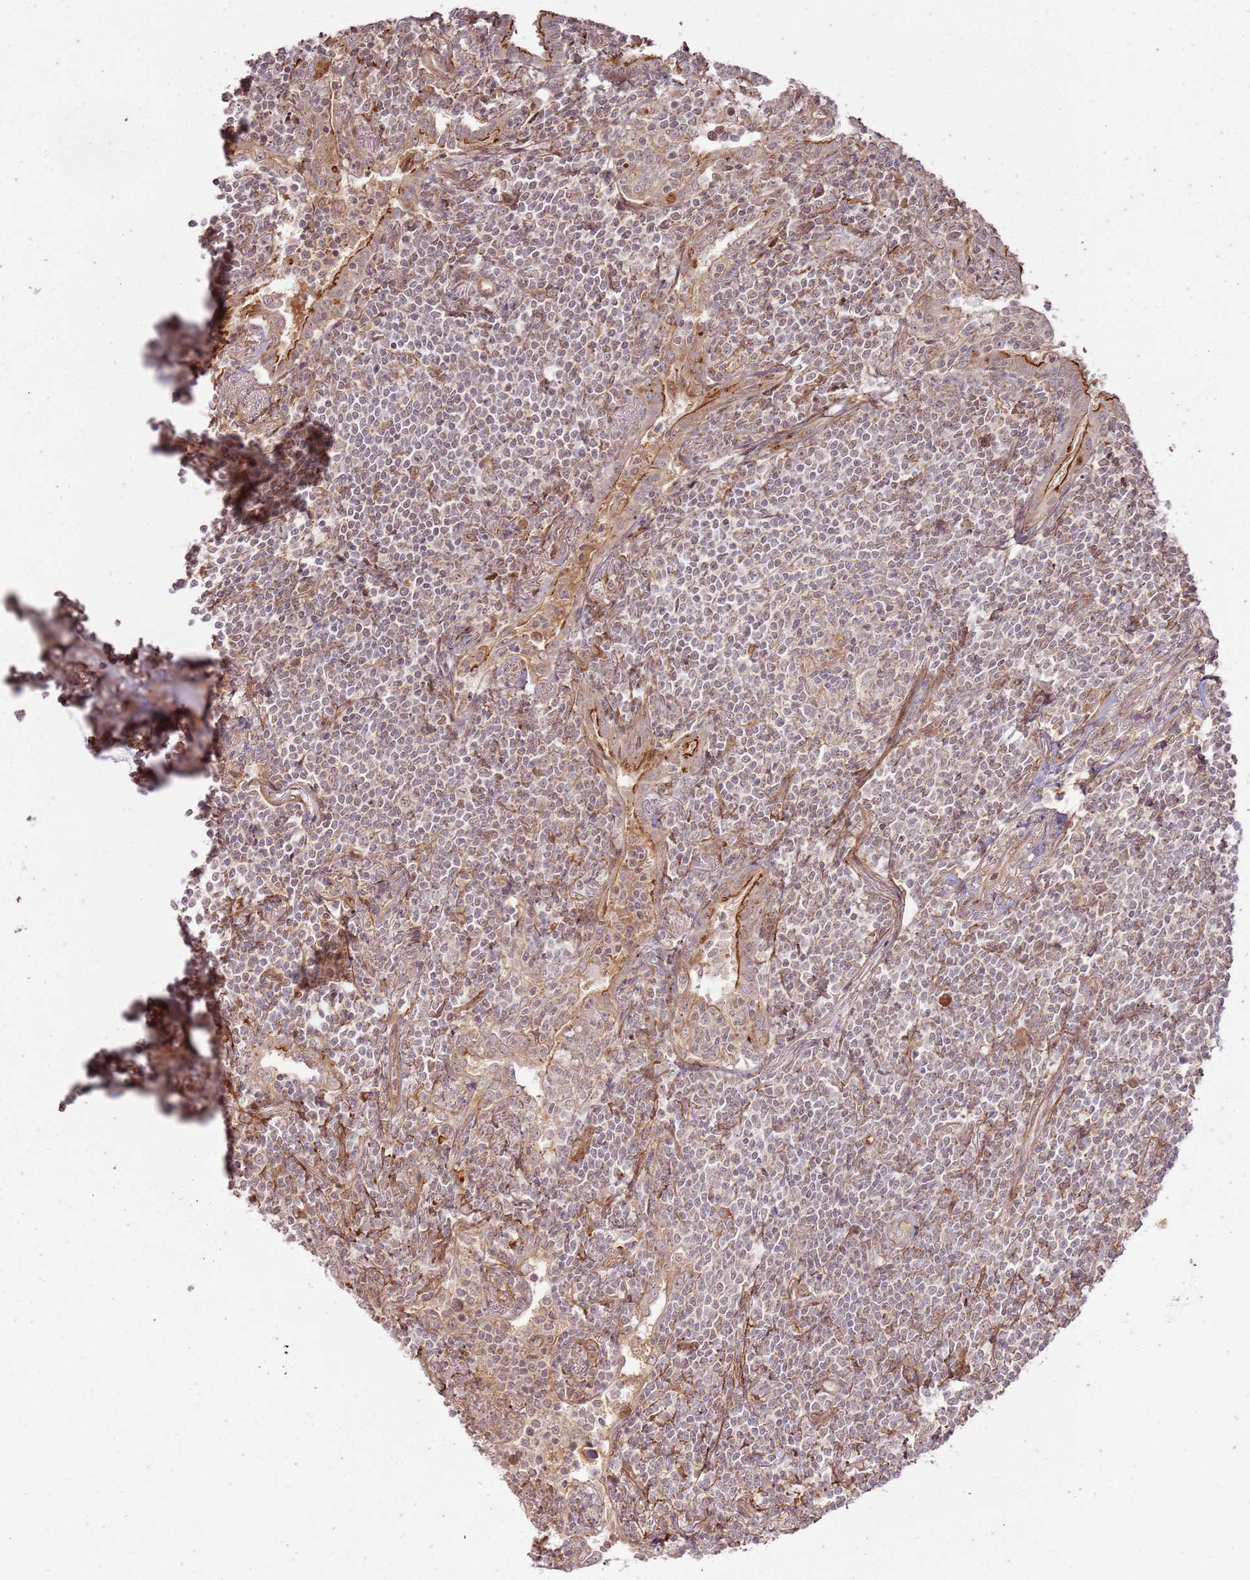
{"staining": {"intensity": "weak", "quantity": "25%-75%", "location": "nuclear"}, "tissue": "lymphoma", "cell_type": "Tumor cells", "image_type": "cancer", "snomed": [{"axis": "morphology", "description": "Malignant lymphoma, non-Hodgkin's type, Low grade"}, {"axis": "topography", "description": "Lung"}], "caption": "Approximately 25%-75% of tumor cells in low-grade malignant lymphoma, non-Hodgkin's type display weak nuclear protein positivity as visualized by brown immunohistochemical staining.", "gene": "ZNF623", "patient": {"sex": "female", "age": 71}}